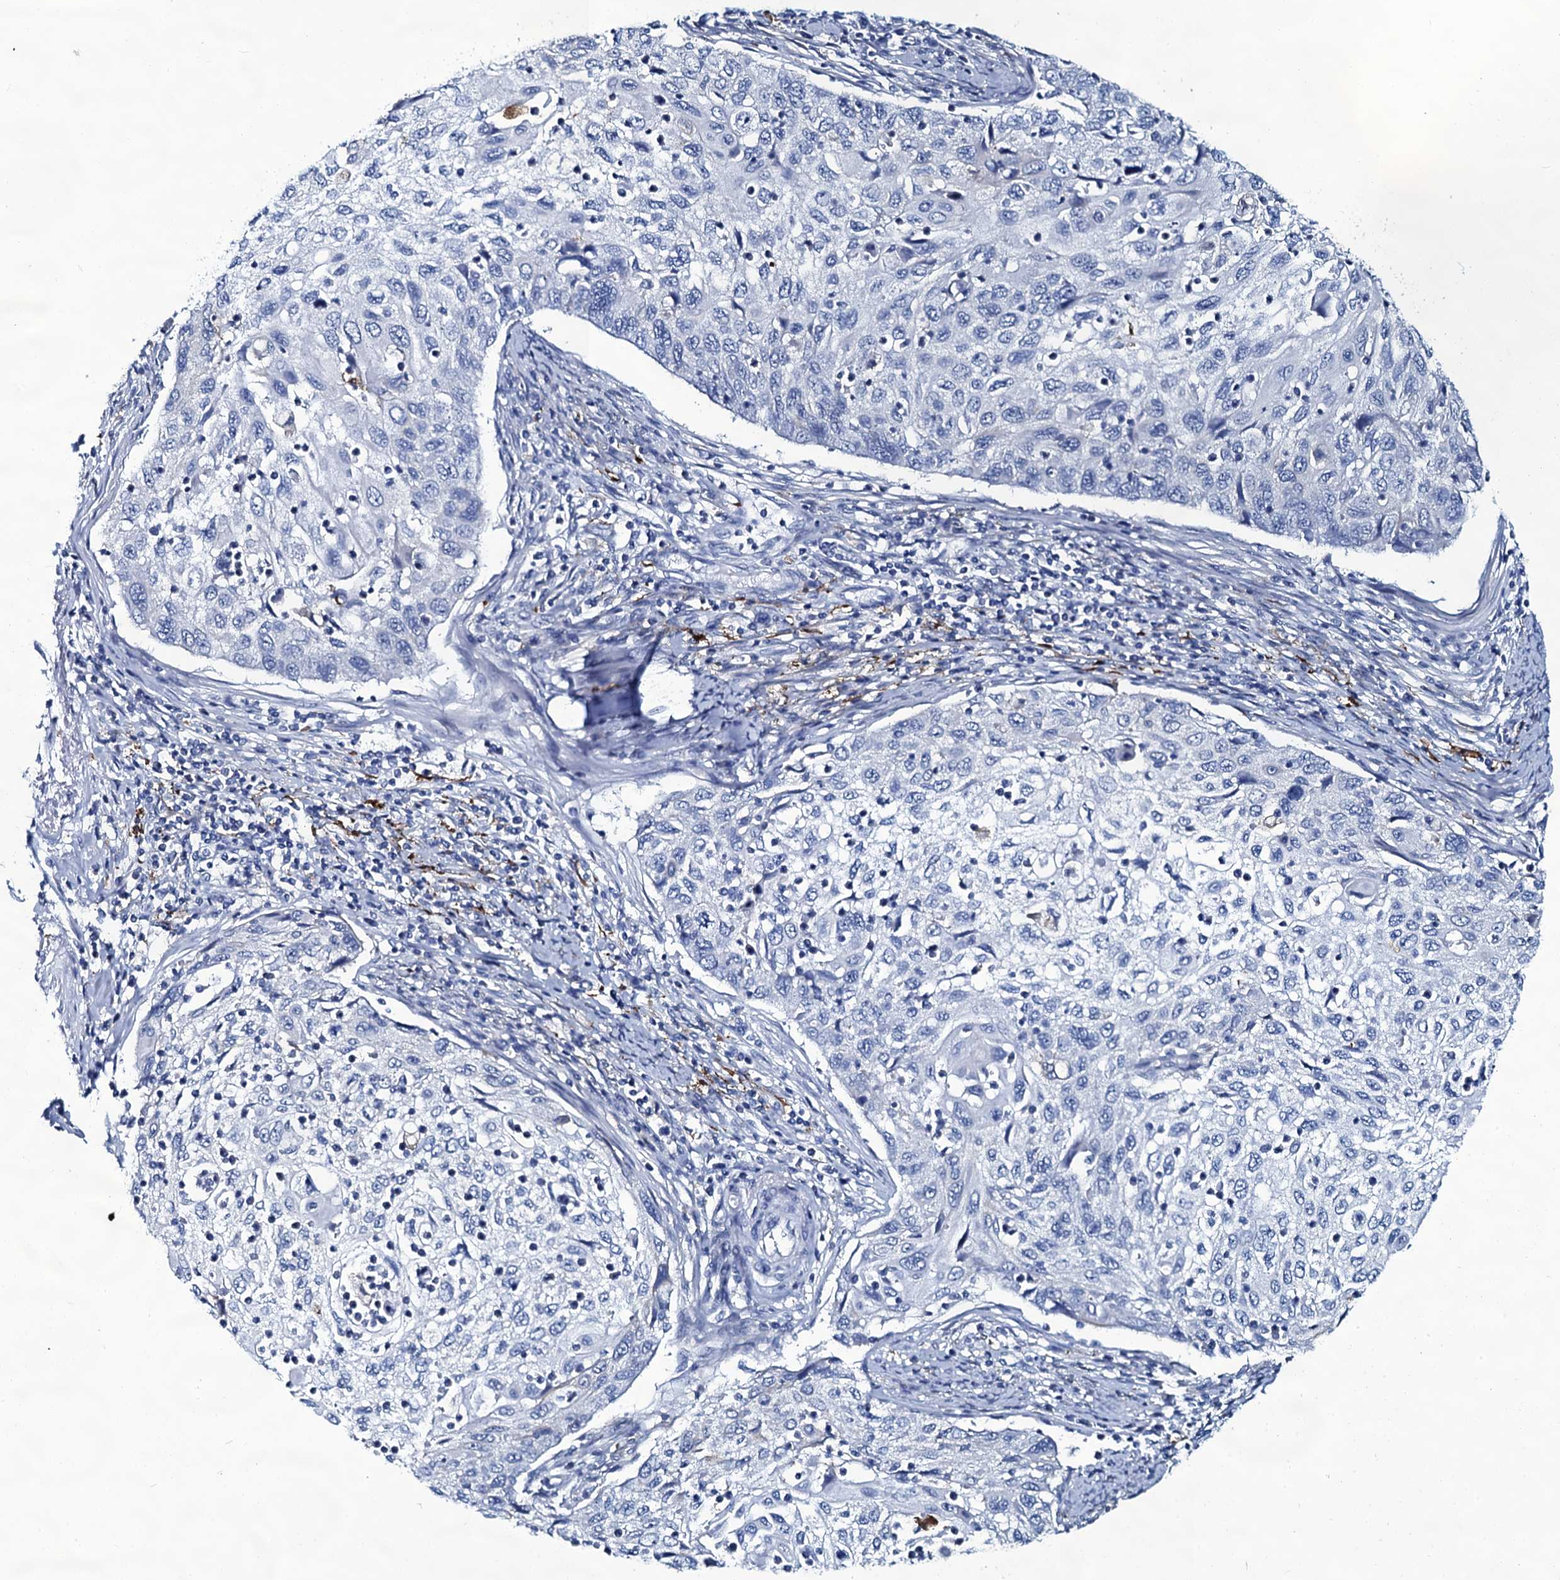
{"staining": {"intensity": "negative", "quantity": "none", "location": "none"}, "tissue": "cervical cancer", "cell_type": "Tumor cells", "image_type": "cancer", "snomed": [{"axis": "morphology", "description": "Squamous cell carcinoma, NOS"}, {"axis": "topography", "description": "Cervix"}], "caption": "Immunohistochemical staining of human cervical cancer demonstrates no significant expression in tumor cells.", "gene": "SLC4A7", "patient": {"sex": "female", "age": 70}}